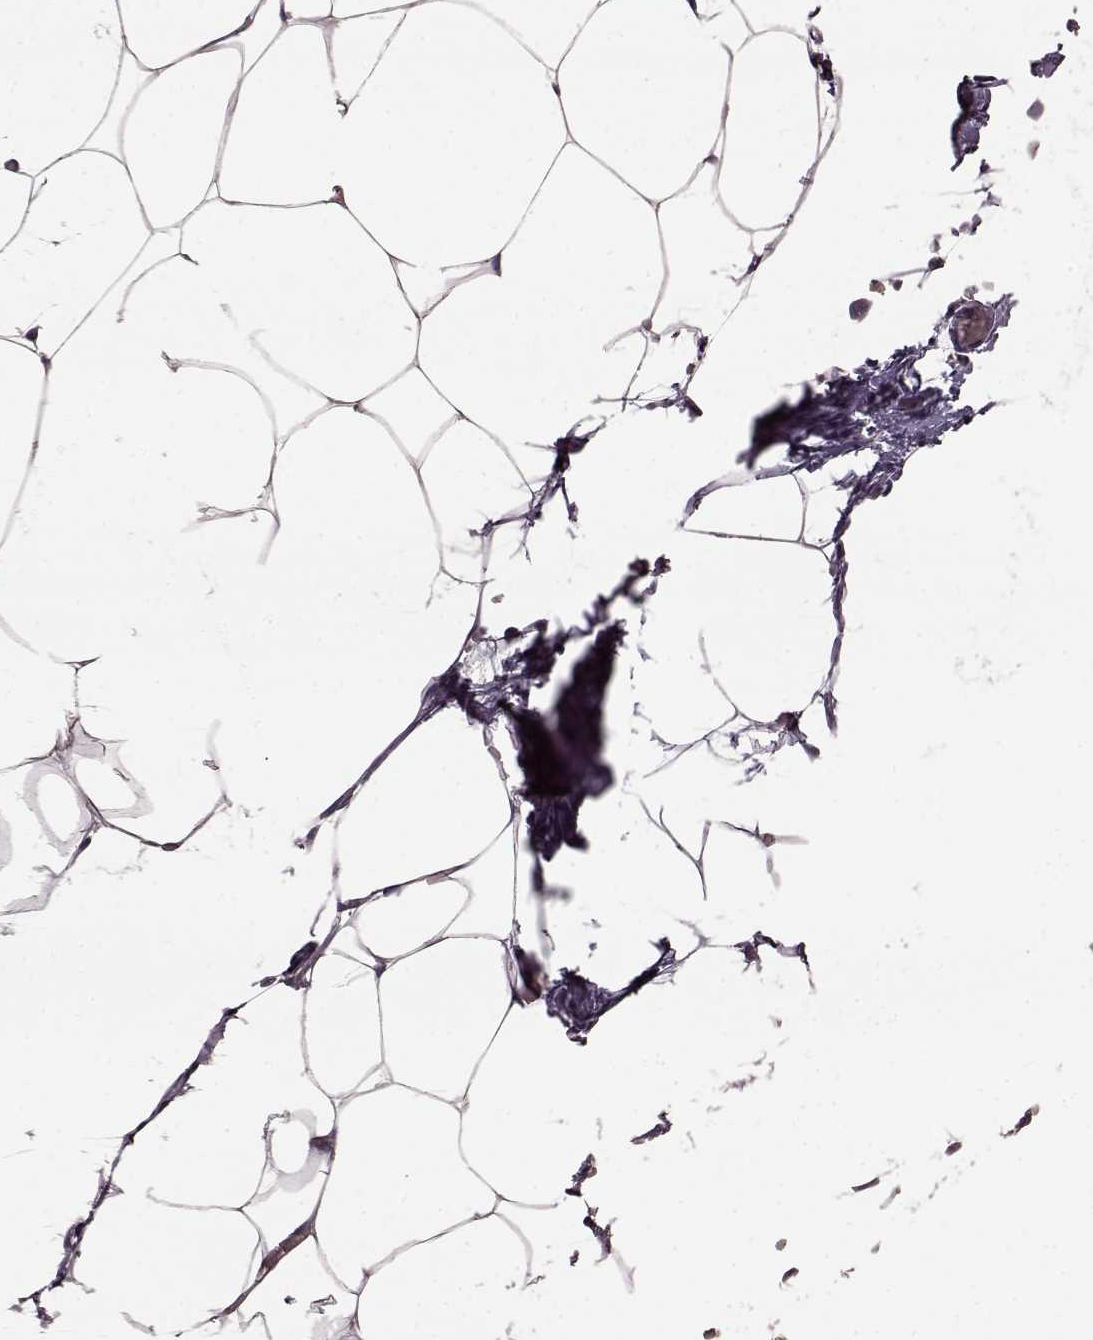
{"staining": {"intensity": "negative", "quantity": "none", "location": "none"}, "tissue": "adipose tissue", "cell_type": "Adipocytes", "image_type": "normal", "snomed": [{"axis": "morphology", "description": "Normal tissue, NOS"}, {"axis": "topography", "description": "Adipose tissue"}], "caption": "This is a histopathology image of immunohistochemistry staining of normal adipose tissue, which shows no expression in adipocytes.", "gene": "NRL", "patient": {"sex": "male", "age": 57}}